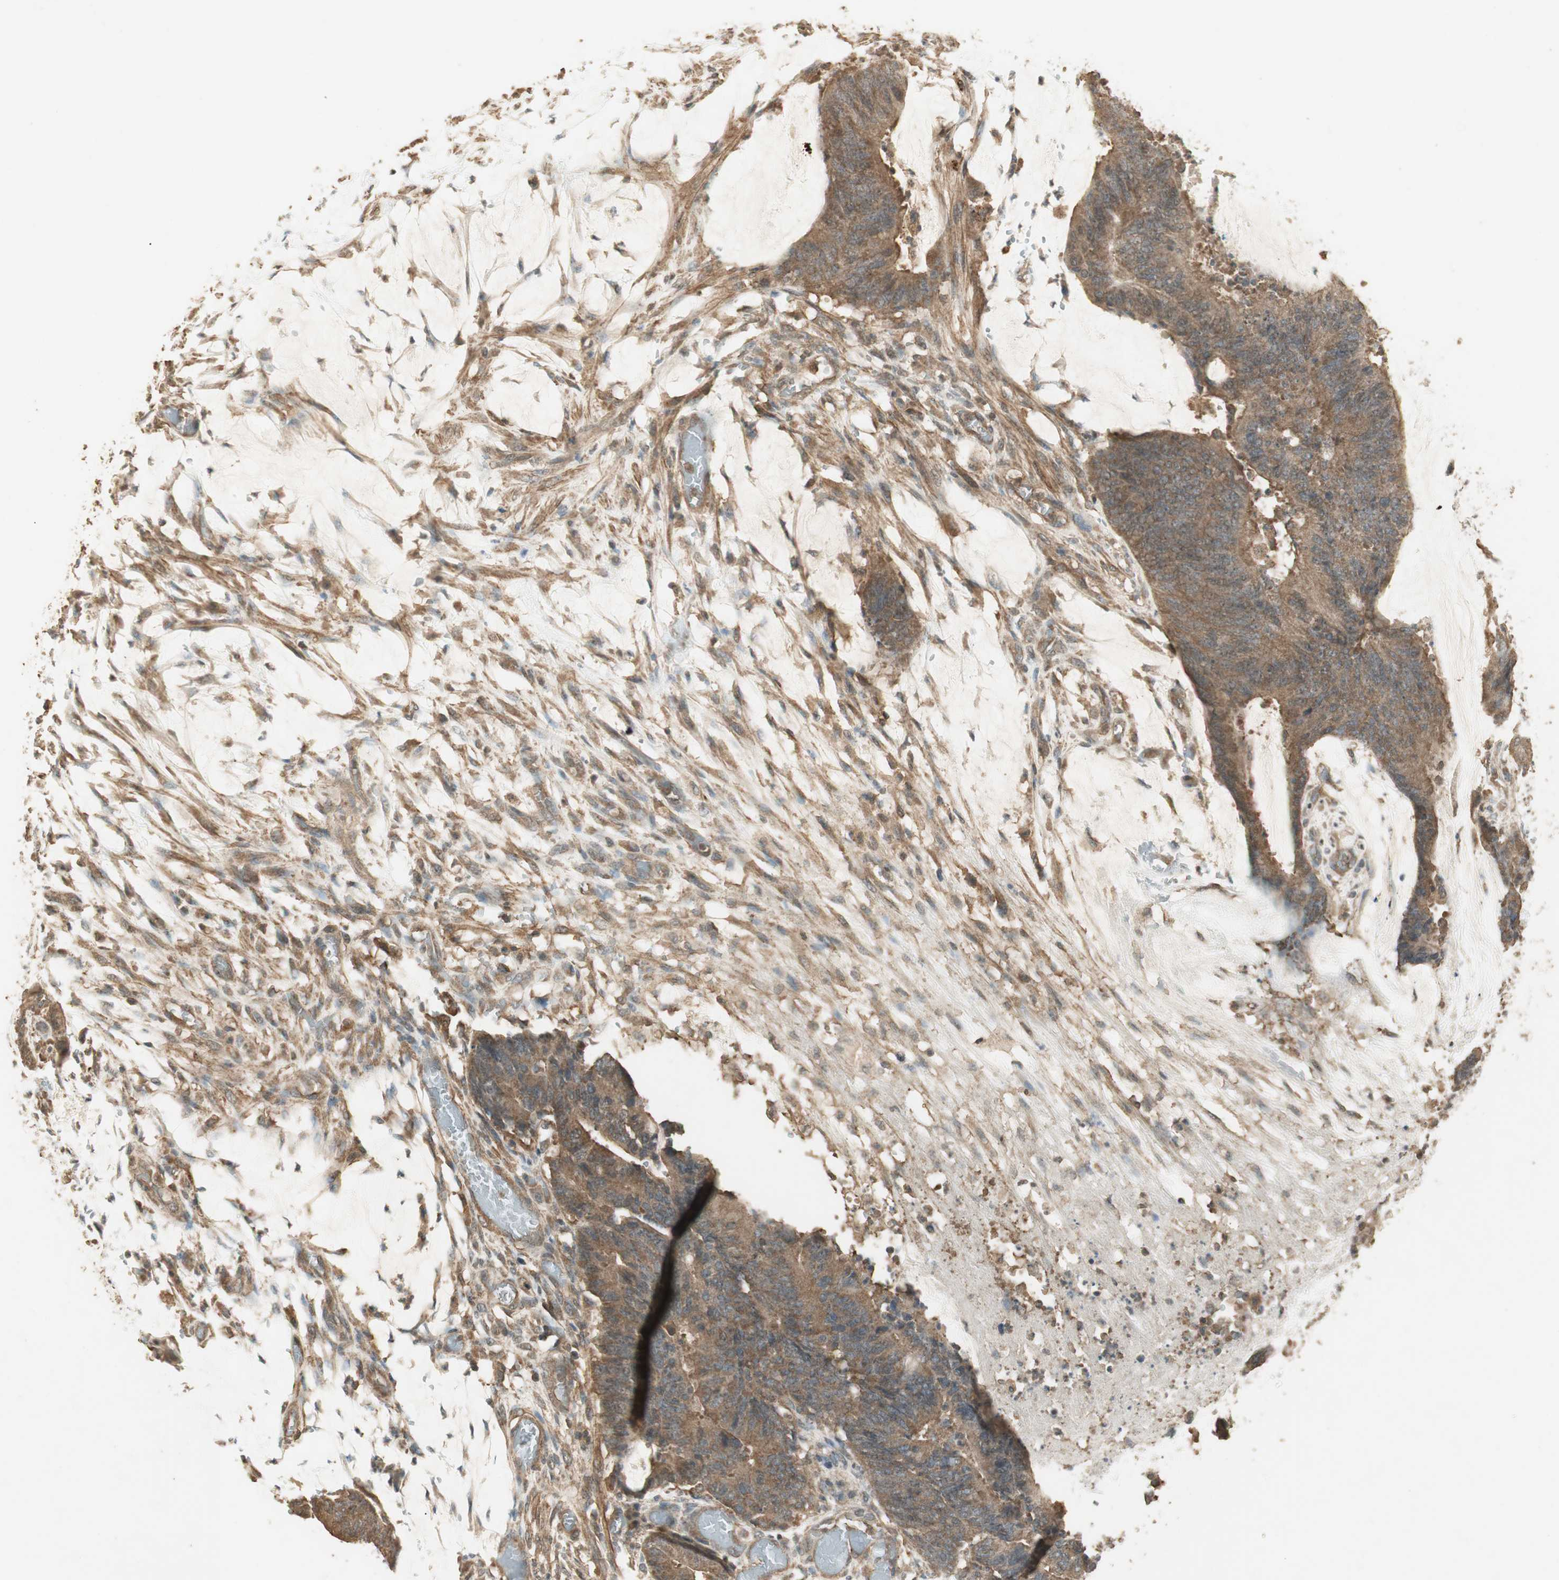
{"staining": {"intensity": "strong", "quantity": ">75%", "location": "cytoplasmic/membranous"}, "tissue": "colorectal cancer", "cell_type": "Tumor cells", "image_type": "cancer", "snomed": [{"axis": "morphology", "description": "Adenocarcinoma, NOS"}, {"axis": "topography", "description": "Rectum"}], "caption": "Immunohistochemistry (IHC) (DAB) staining of colorectal cancer exhibits strong cytoplasmic/membranous protein expression in approximately >75% of tumor cells.", "gene": "USP2", "patient": {"sex": "female", "age": 66}}